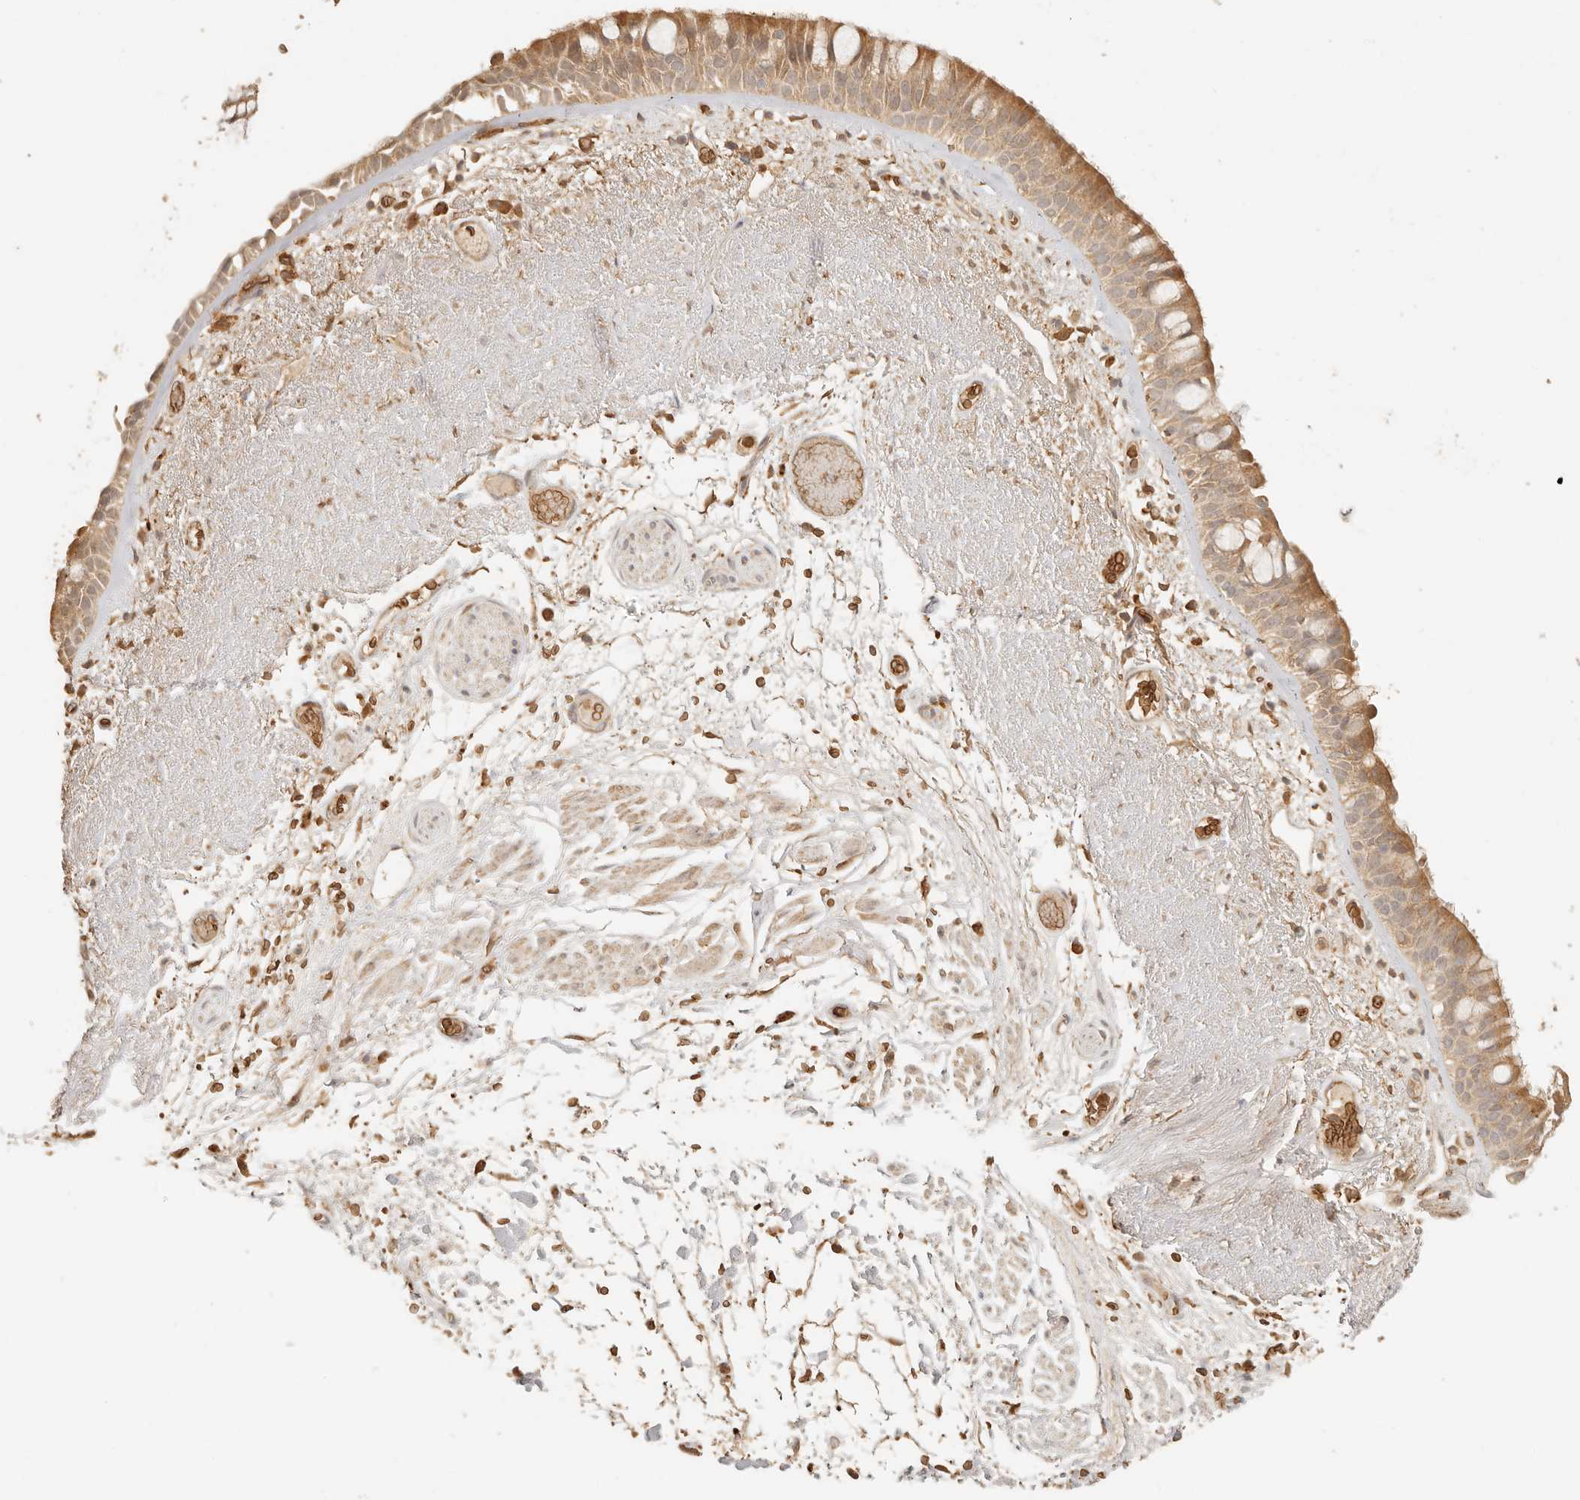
{"staining": {"intensity": "moderate", "quantity": ">75%", "location": "cytoplasmic/membranous"}, "tissue": "bronchus", "cell_type": "Respiratory epithelial cells", "image_type": "normal", "snomed": [{"axis": "morphology", "description": "Normal tissue, NOS"}, {"axis": "morphology", "description": "Squamous cell carcinoma, NOS"}, {"axis": "topography", "description": "Lymph node"}, {"axis": "topography", "description": "Bronchus"}, {"axis": "topography", "description": "Lung"}], "caption": "The micrograph demonstrates a brown stain indicating the presence of a protein in the cytoplasmic/membranous of respiratory epithelial cells in bronchus. (Stains: DAB in brown, nuclei in blue, Microscopy: brightfield microscopy at high magnification).", "gene": "INTS11", "patient": {"sex": "male", "age": 66}}